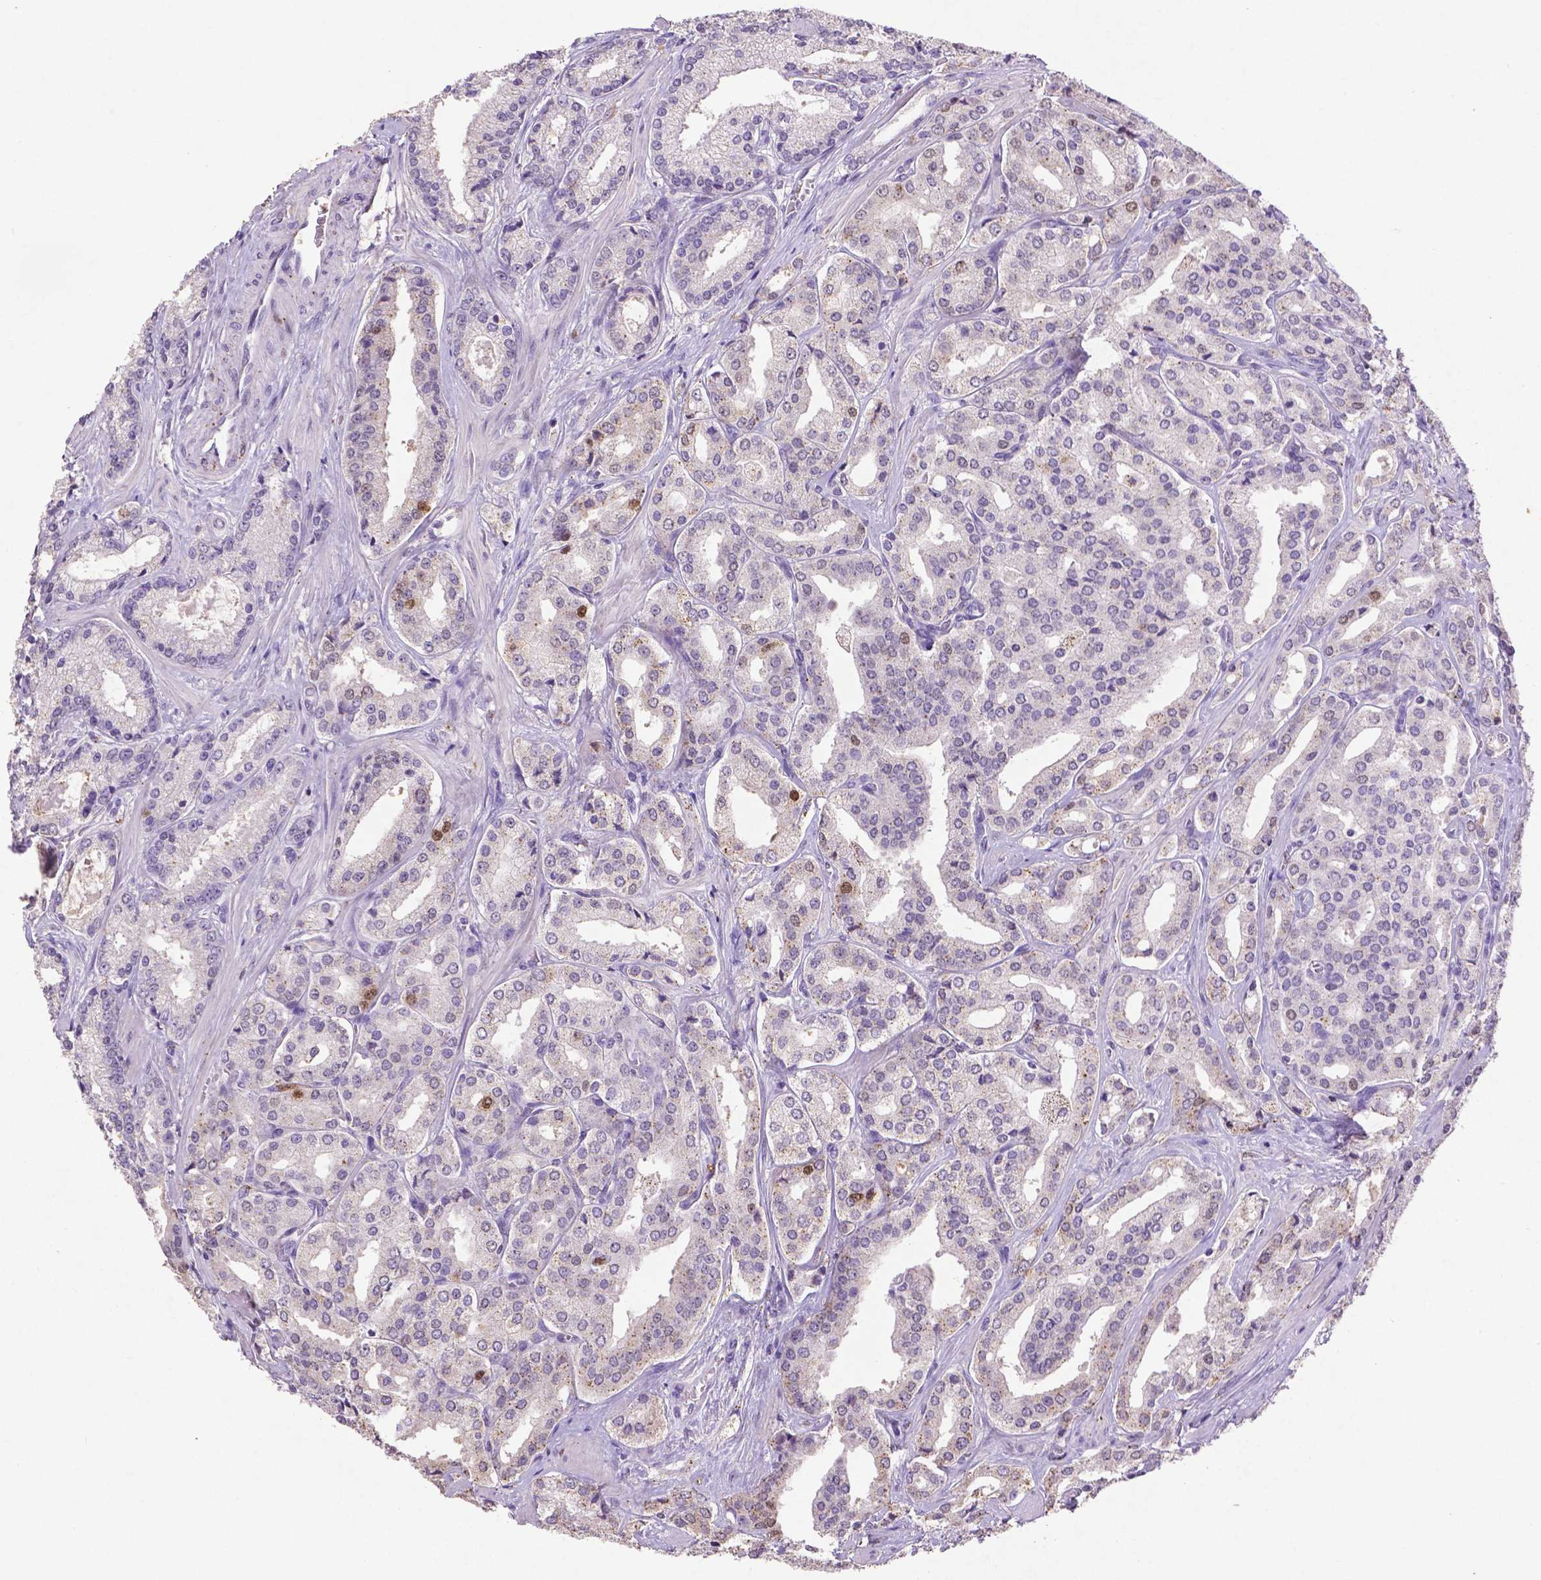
{"staining": {"intensity": "moderate", "quantity": "<25%", "location": "nuclear"}, "tissue": "prostate cancer", "cell_type": "Tumor cells", "image_type": "cancer", "snomed": [{"axis": "morphology", "description": "Adenocarcinoma, Low grade"}, {"axis": "topography", "description": "Prostate"}], "caption": "Immunohistochemical staining of prostate cancer shows low levels of moderate nuclear positivity in about <25% of tumor cells.", "gene": "CDKN1A", "patient": {"sex": "male", "age": 56}}